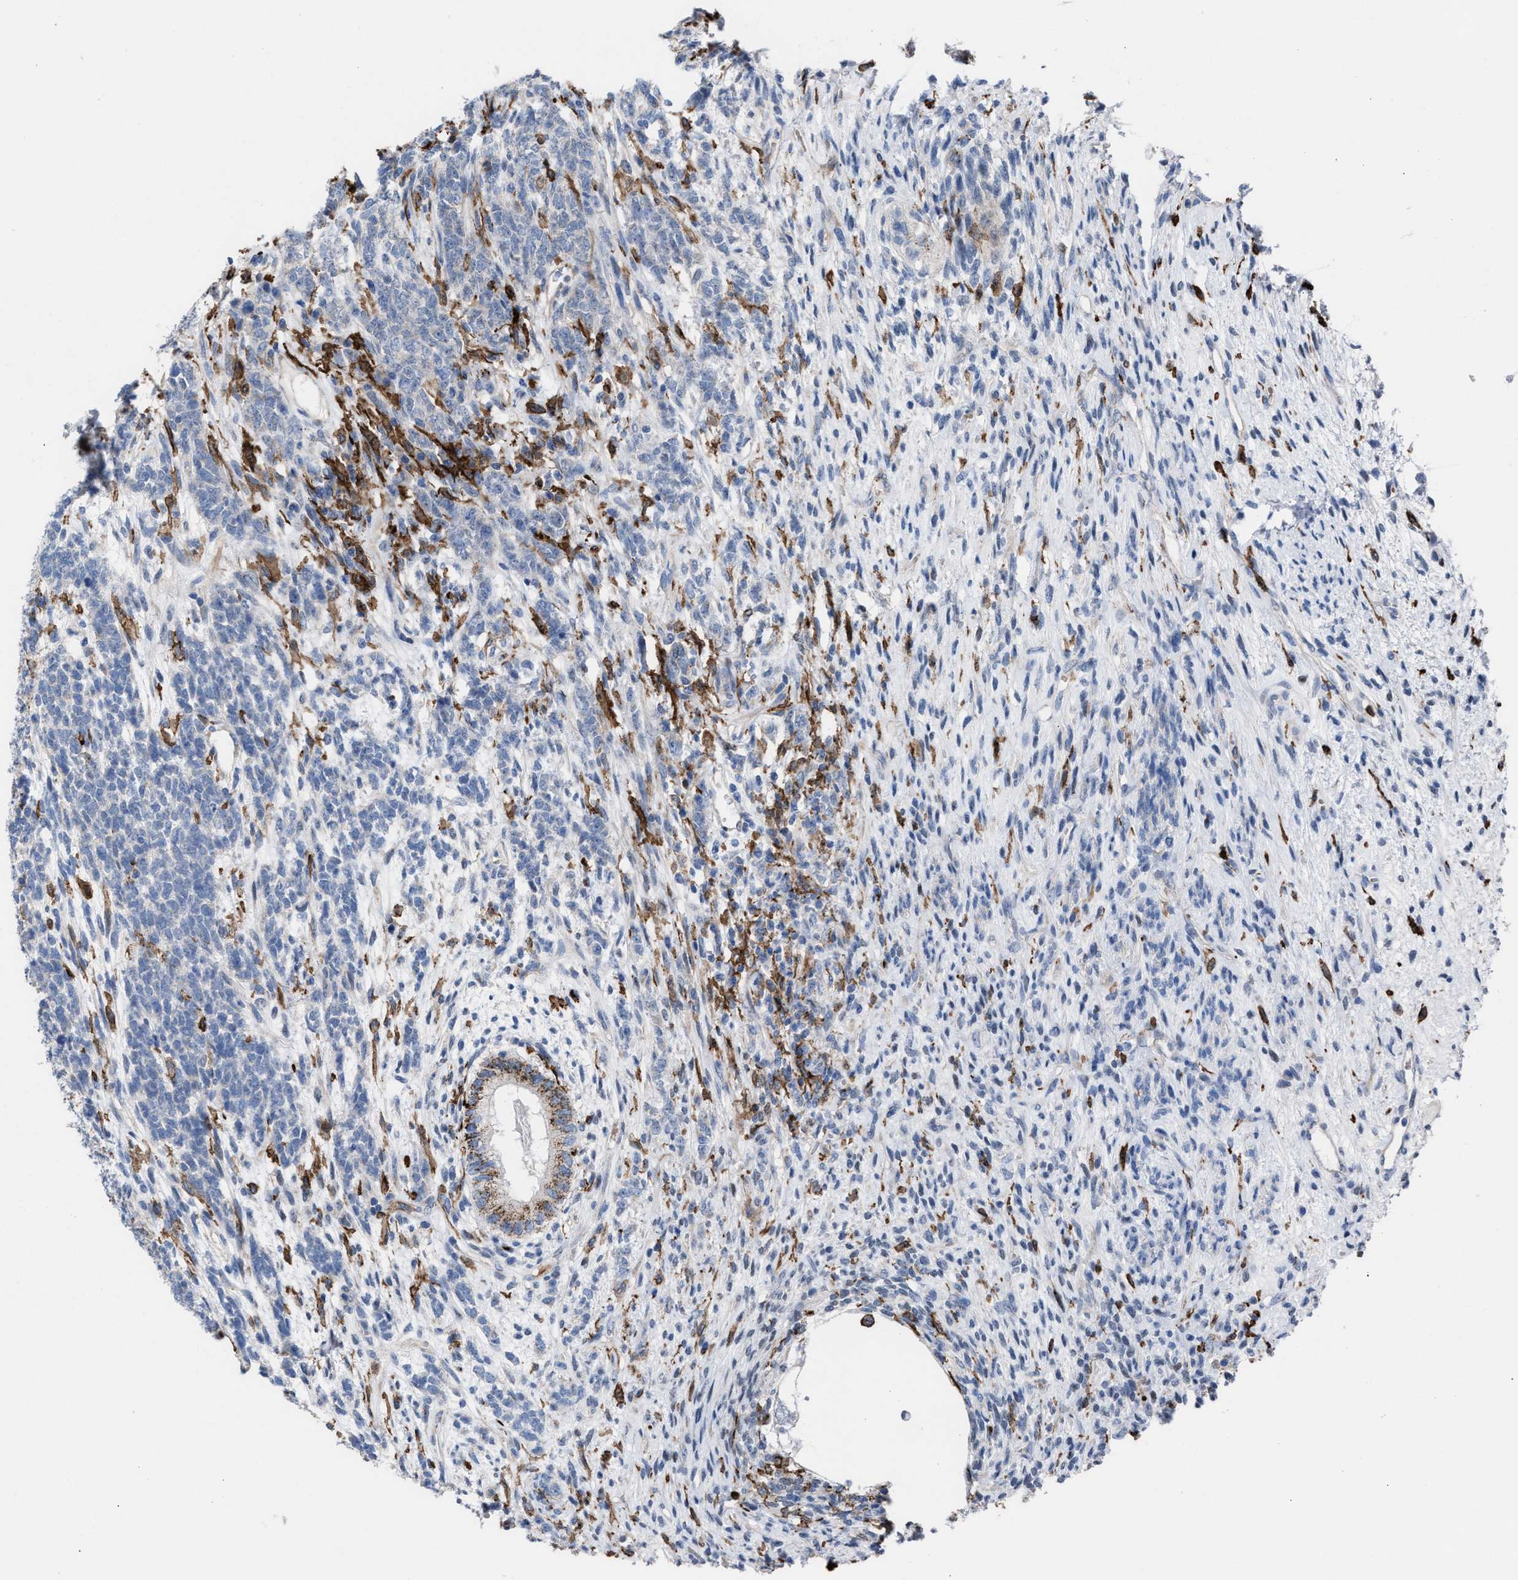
{"staining": {"intensity": "negative", "quantity": "none", "location": "none"}, "tissue": "testis cancer", "cell_type": "Tumor cells", "image_type": "cancer", "snomed": [{"axis": "morphology", "description": "Seminoma, NOS"}, {"axis": "topography", "description": "Testis"}], "caption": "High magnification brightfield microscopy of testis cancer (seminoma) stained with DAB (3,3'-diaminobenzidine) (brown) and counterstained with hematoxylin (blue): tumor cells show no significant positivity.", "gene": "SLC47A1", "patient": {"sex": "male", "age": 28}}